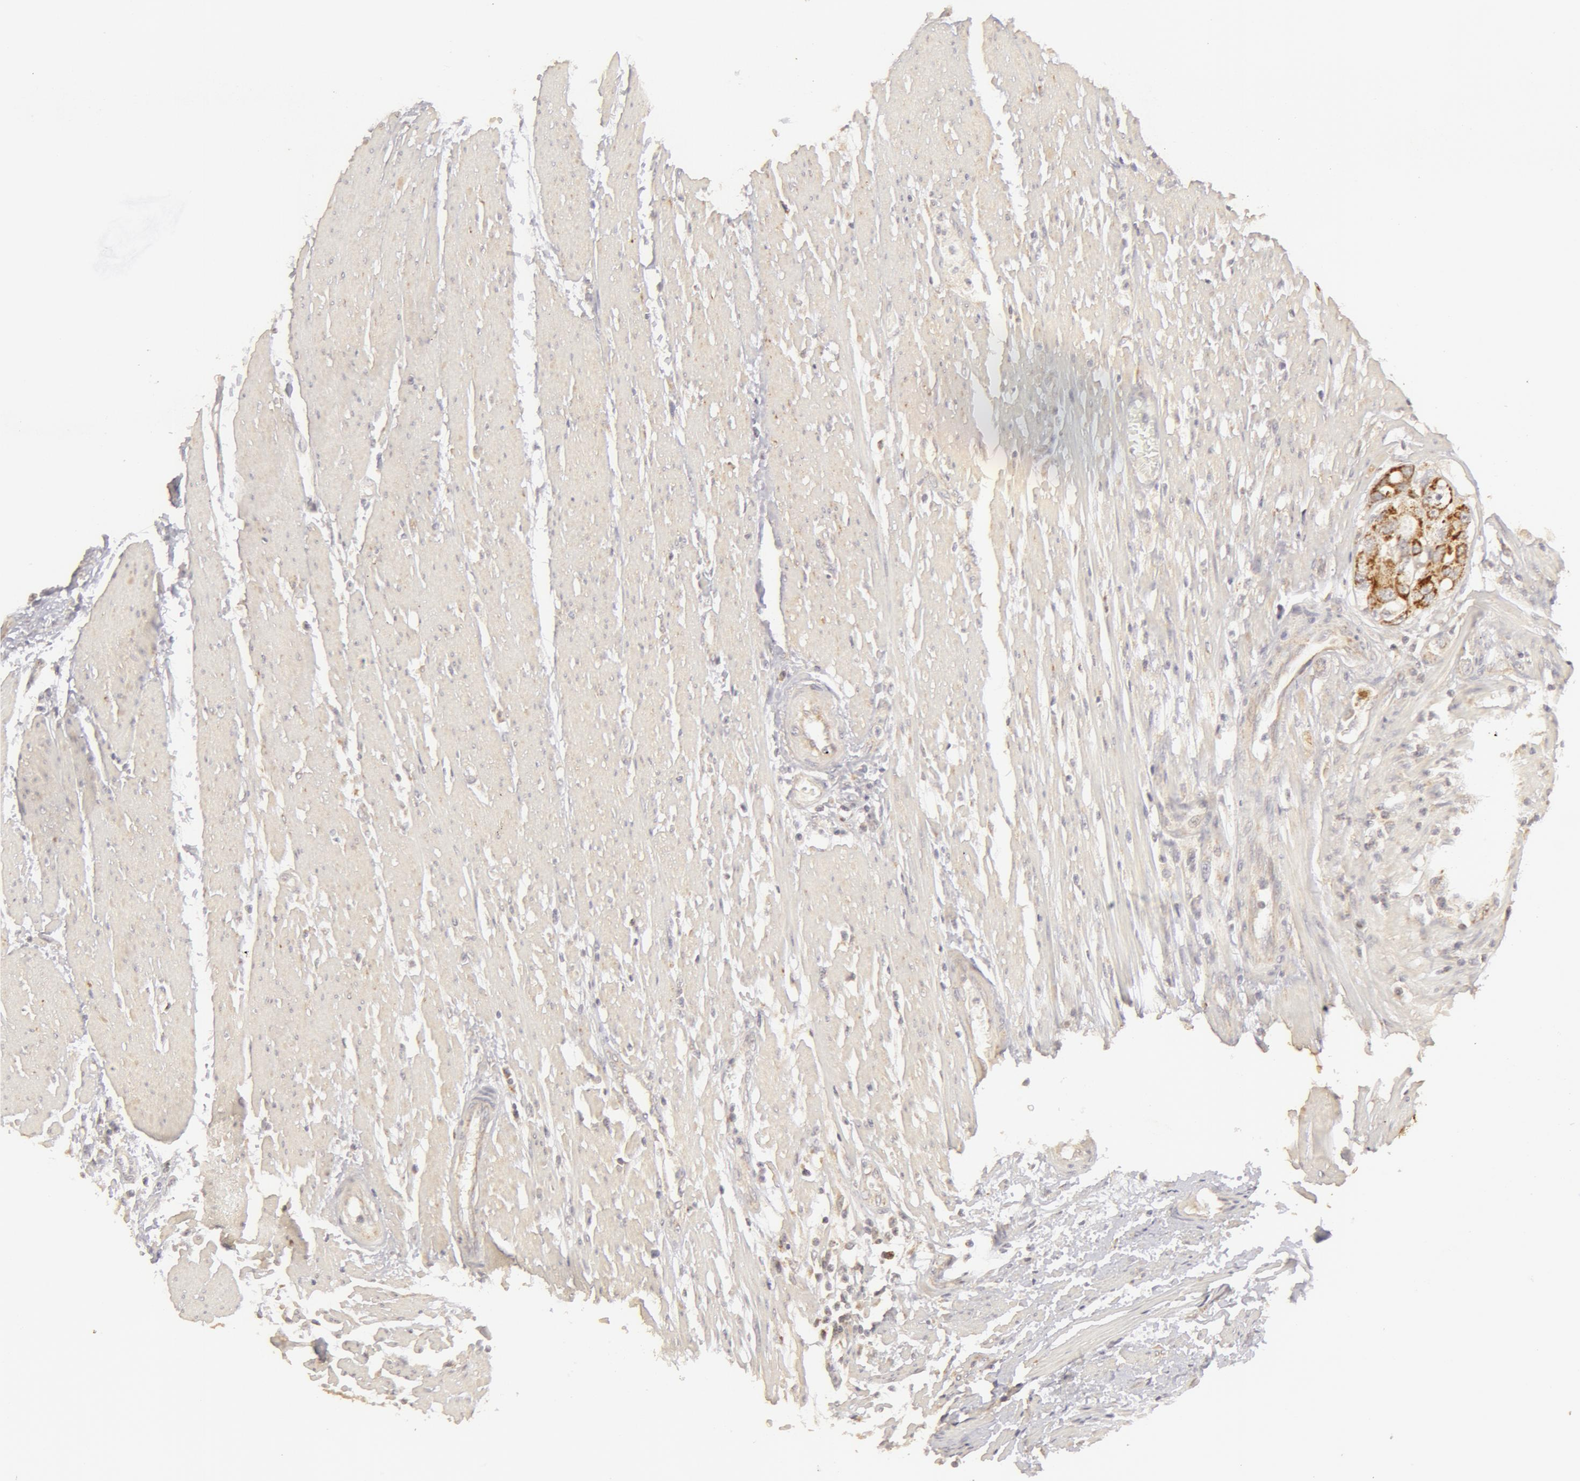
{"staining": {"intensity": "moderate", "quantity": "25%-75%", "location": "cytoplasmic/membranous"}, "tissue": "colorectal cancer", "cell_type": "Tumor cells", "image_type": "cancer", "snomed": [{"axis": "morphology", "description": "Adenocarcinoma, NOS"}, {"axis": "topography", "description": "Rectum"}], "caption": "Immunohistochemistry histopathology image of neoplastic tissue: human colorectal cancer stained using IHC displays medium levels of moderate protein expression localized specifically in the cytoplasmic/membranous of tumor cells, appearing as a cytoplasmic/membranous brown color.", "gene": "ADPRH", "patient": {"sex": "female", "age": 98}}